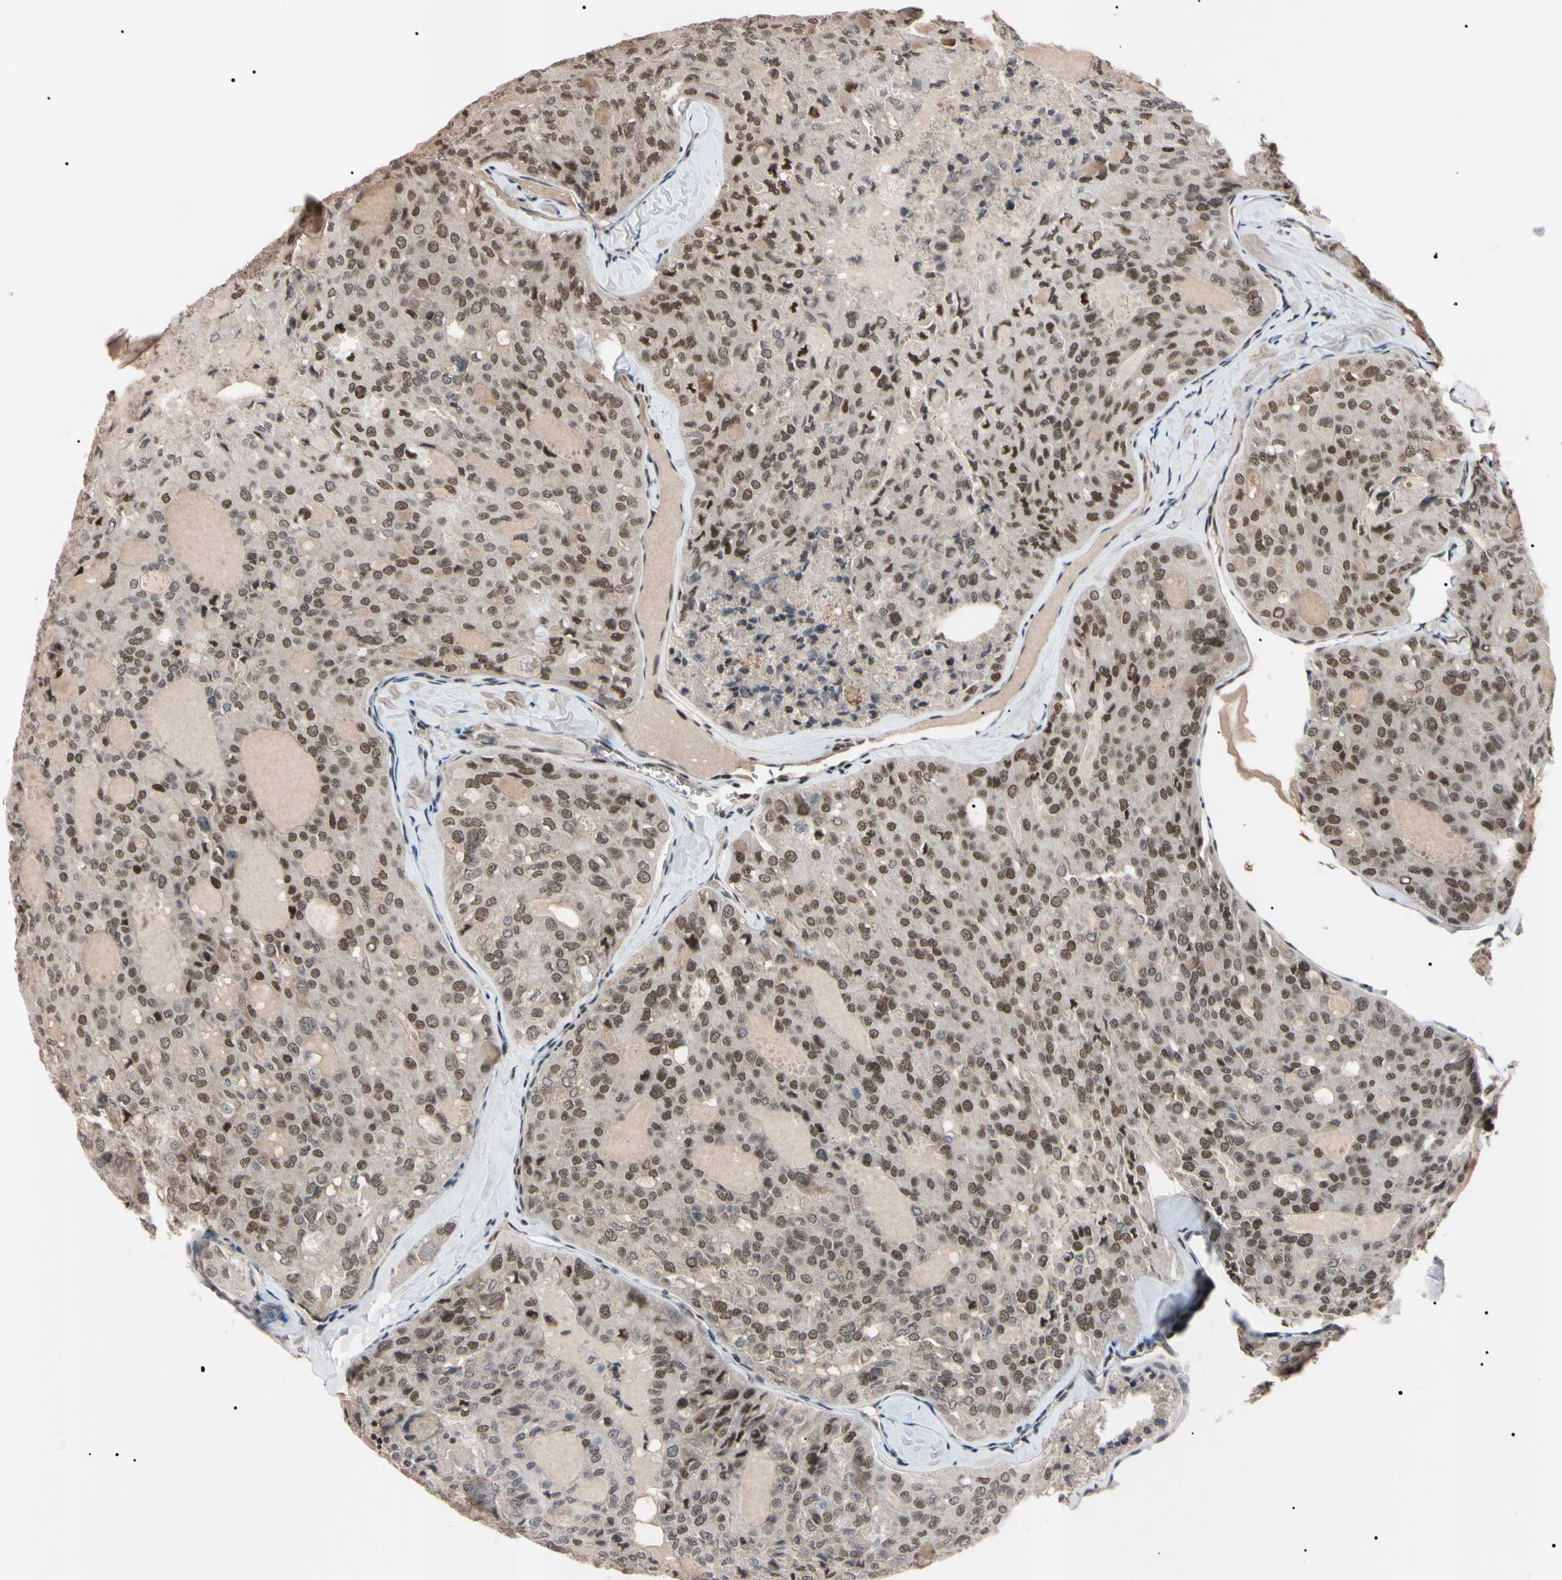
{"staining": {"intensity": "moderate", "quantity": "25%-75%", "location": "nuclear"}, "tissue": "thyroid cancer", "cell_type": "Tumor cells", "image_type": "cancer", "snomed": [{"axis": "morphology", "description": "Follicular adenoma carcinoma, NOS"}, {"axis": "topography", "description": "Thyroid gland"}], "caption": "Immunohistochemistry (IHC) micrograph of thyroid cancer (follicular adenoma carcinoma) stained for a protein (brown), which demonstrates medium levels of moderate nuclear staining in approximately 25%-75% of tumor cells.", "gene": "YY1", "patient": {"sex": "male", "age": 75}}